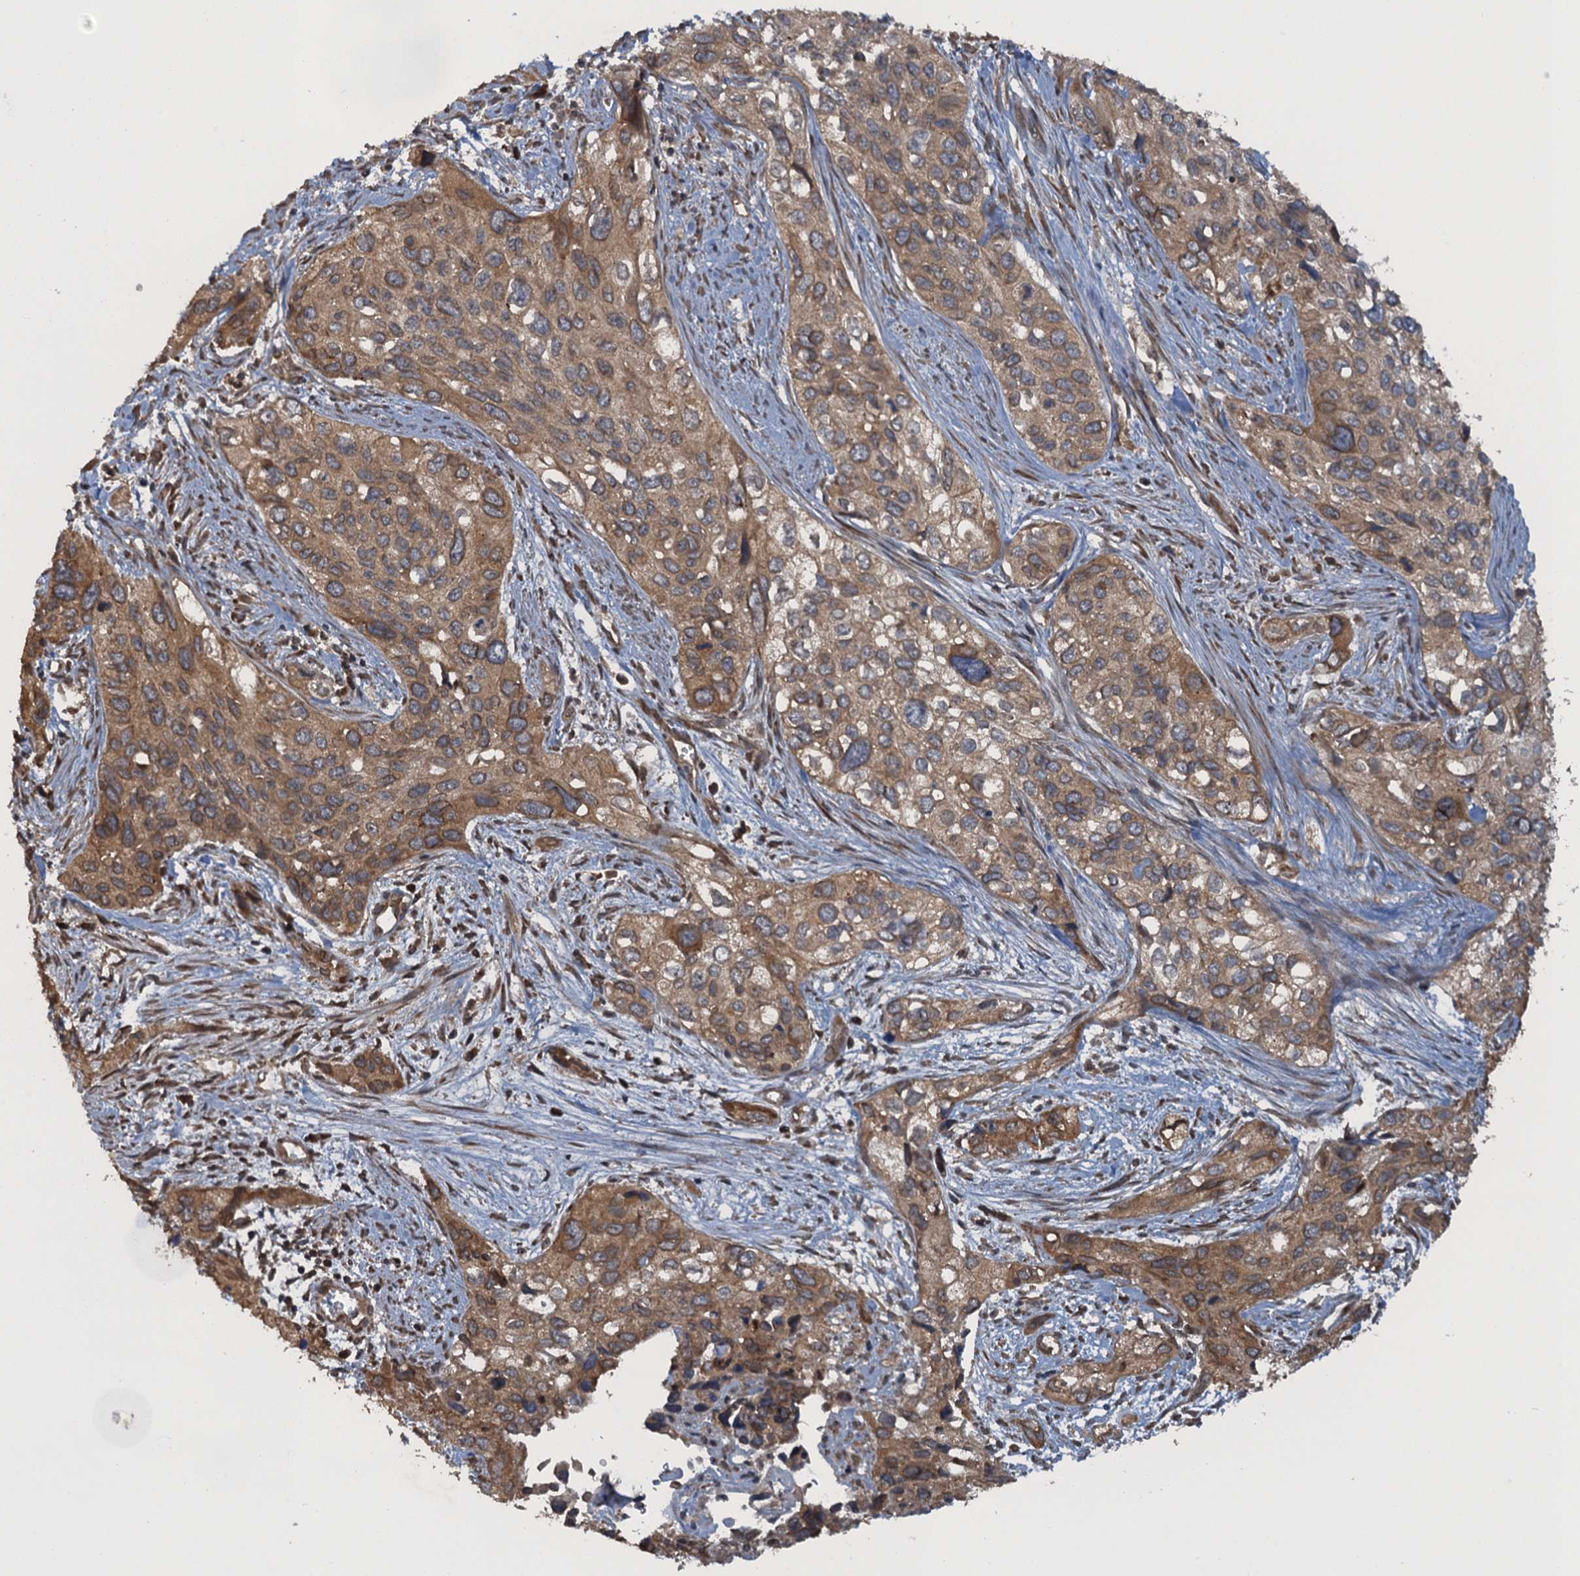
{"staining": {"intensity": "moderate", "quantity": ">75%", "location": "cytoplasmic/membranous"}, "tissue": "cervical cancer", "cell_type": "Tumor cells", "image_type": "cancer", "snomed": [{"axis": "morphology", "description": "Squamous cell carcinoma, NOS"}, {"axis": "topography", "description": "Cervix"}], "caption": "Immunohistochemistry (IHC) of human cervical squamous cell carcinoma exhibits medium levels of moderate cytoplasmic/membranous staining in approximately >75% of tumor cells.", "gene": "GLE1", "patient": {"sex": "female", "age": 55}}